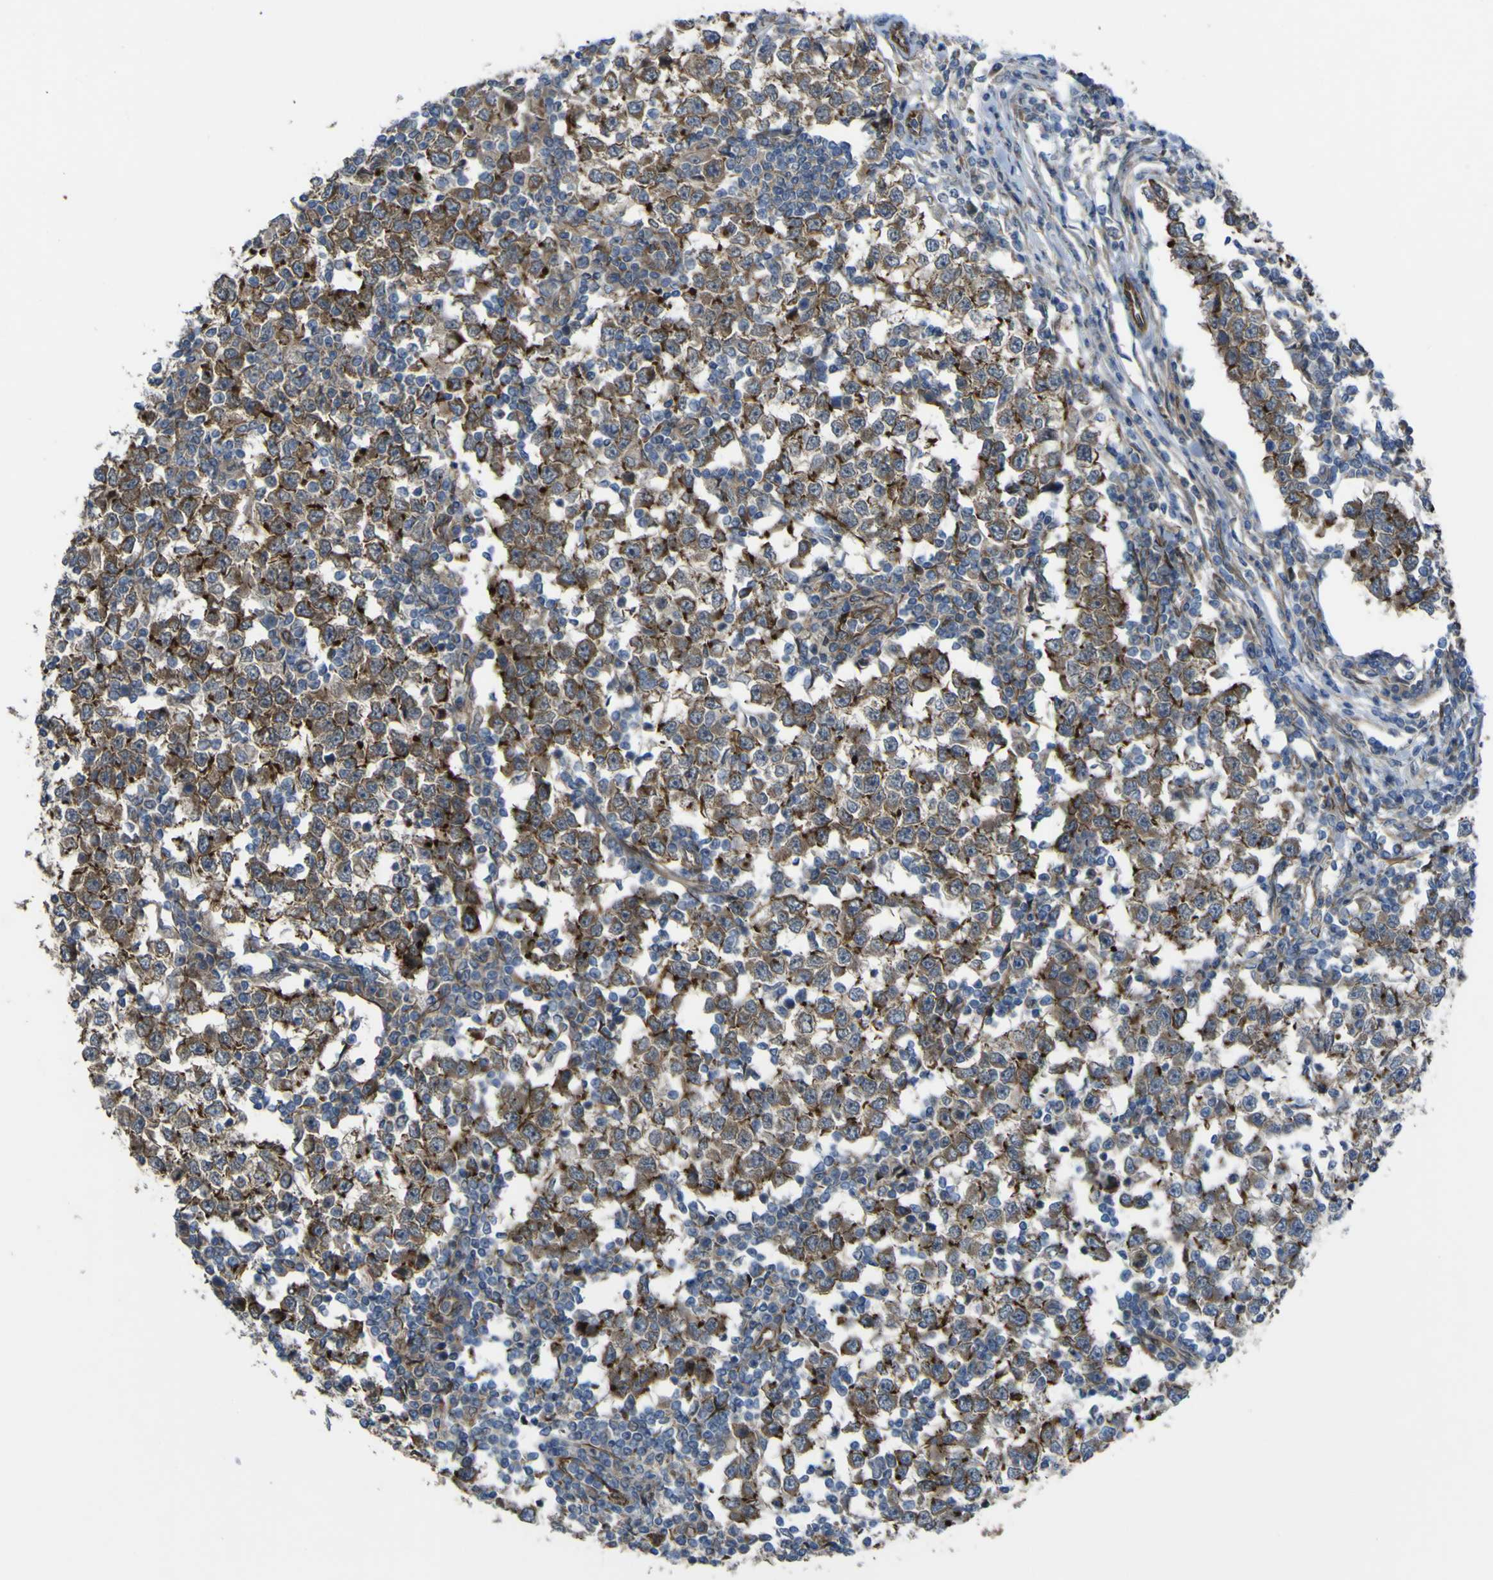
{"staining": {"intensity": "moderate", "quantity": ">75%", "location": "cytoplasmic/membranous"}, "tissue": "testis cancer", "cell_type": "Tumor cells", "image_type": "cancer", "snomed": [{"axis": "morphology", "description": "Seminoma, NOS"}, {"axis": "topography", "description": "Testis"}], "caption": "Moderate cytoplasmic/membranous expression for a protein is appreciated in about >75% of tumor cells of testis cancer (seminoma) using immunohistochemistry.", "gene": "FBXO30", "patient": {"sex": "male", "age": 65}}